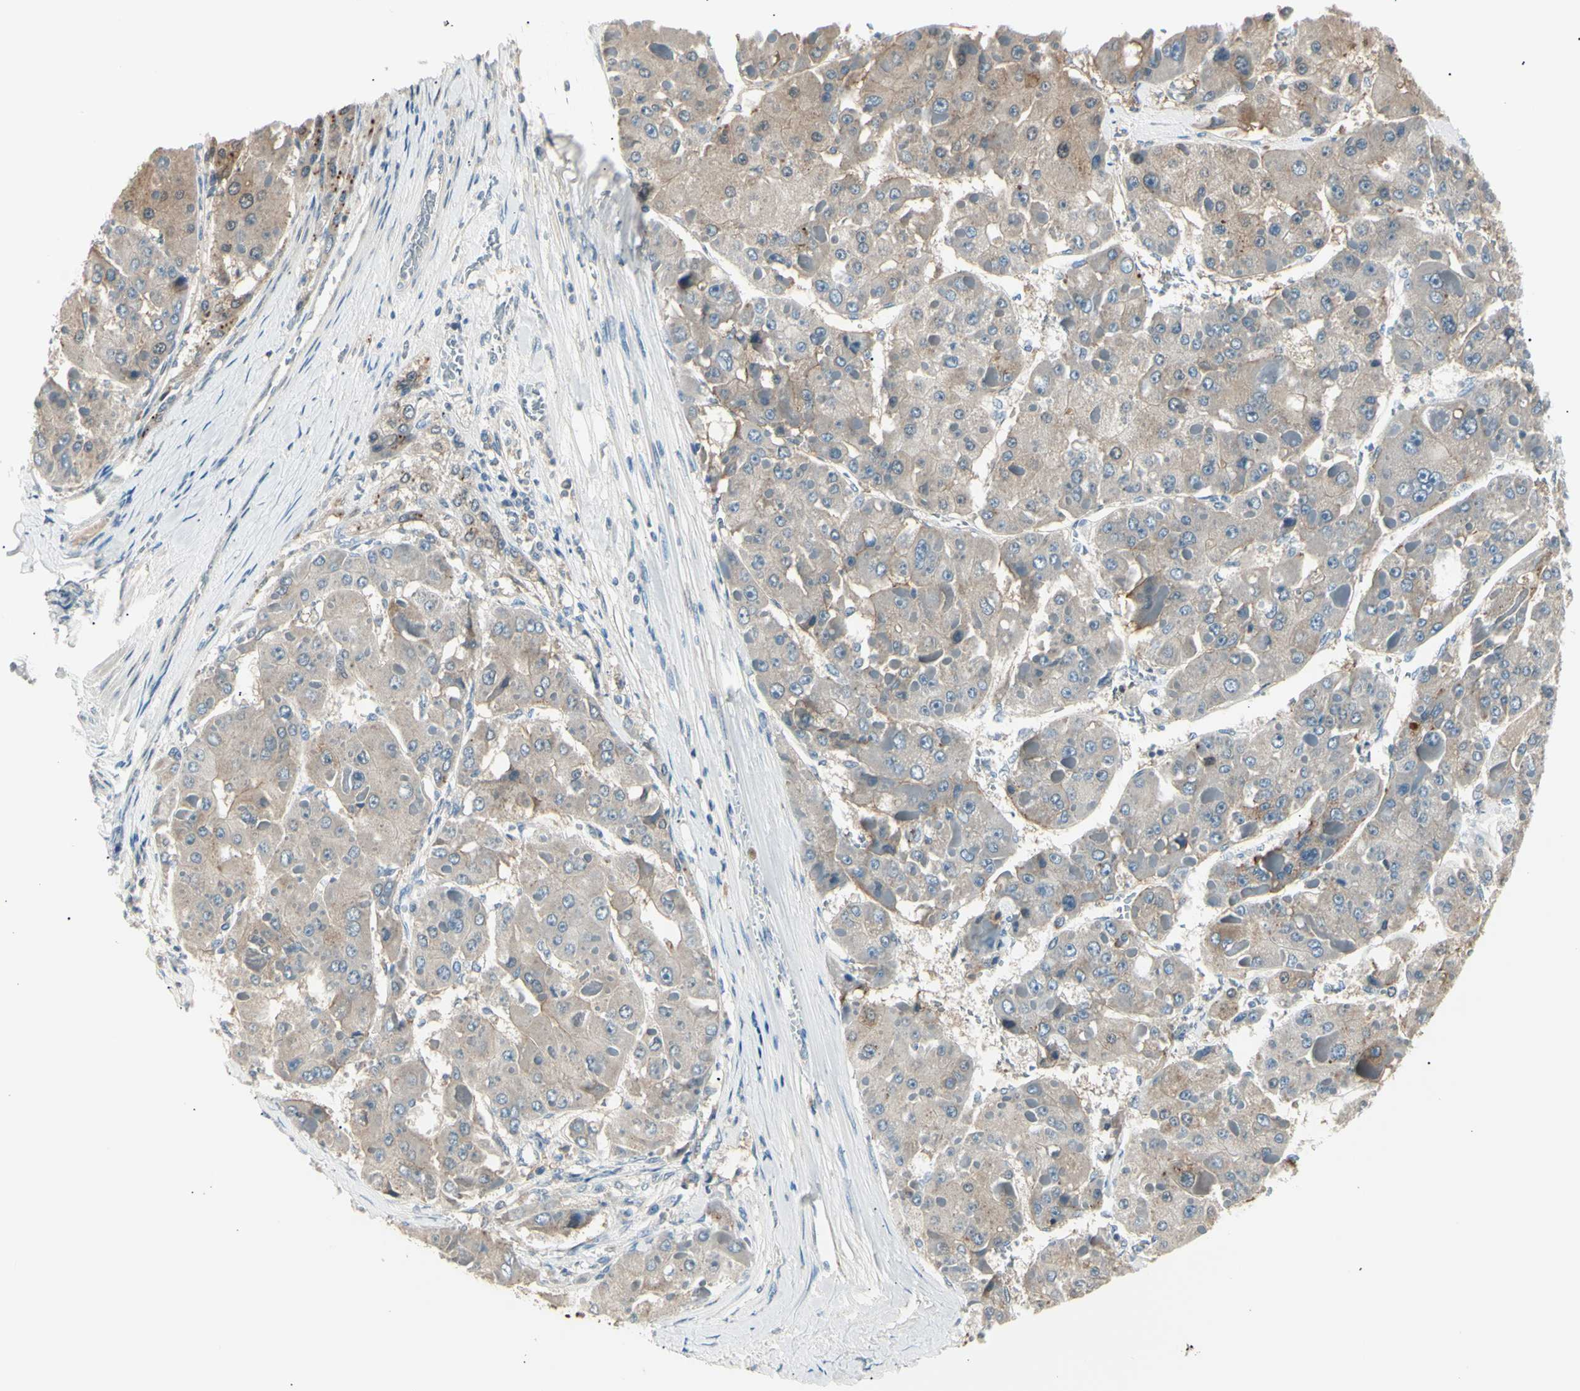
{"staining": {"intensity": "weak", "quantity": ">75%", "location": "cytoplasmic/membranous"}, "tissue": "liver cancer", "cell_type": "Tumor cells", "image_type": "cancer", "snomed": [{"axis": "morphology", "description": "Carcinoma, Hepatocellular, NOS"}, {"axis": "topography", "description": "Liver"}], "caption": "Liver cancer tissue demonstrates weak cytoplasmic/membranous positivity in approximately >75% of tumor cells, visualized by immunohistochemistry.", "gene": "LHPP", "patient": {"sex": "female", "age": 73}}